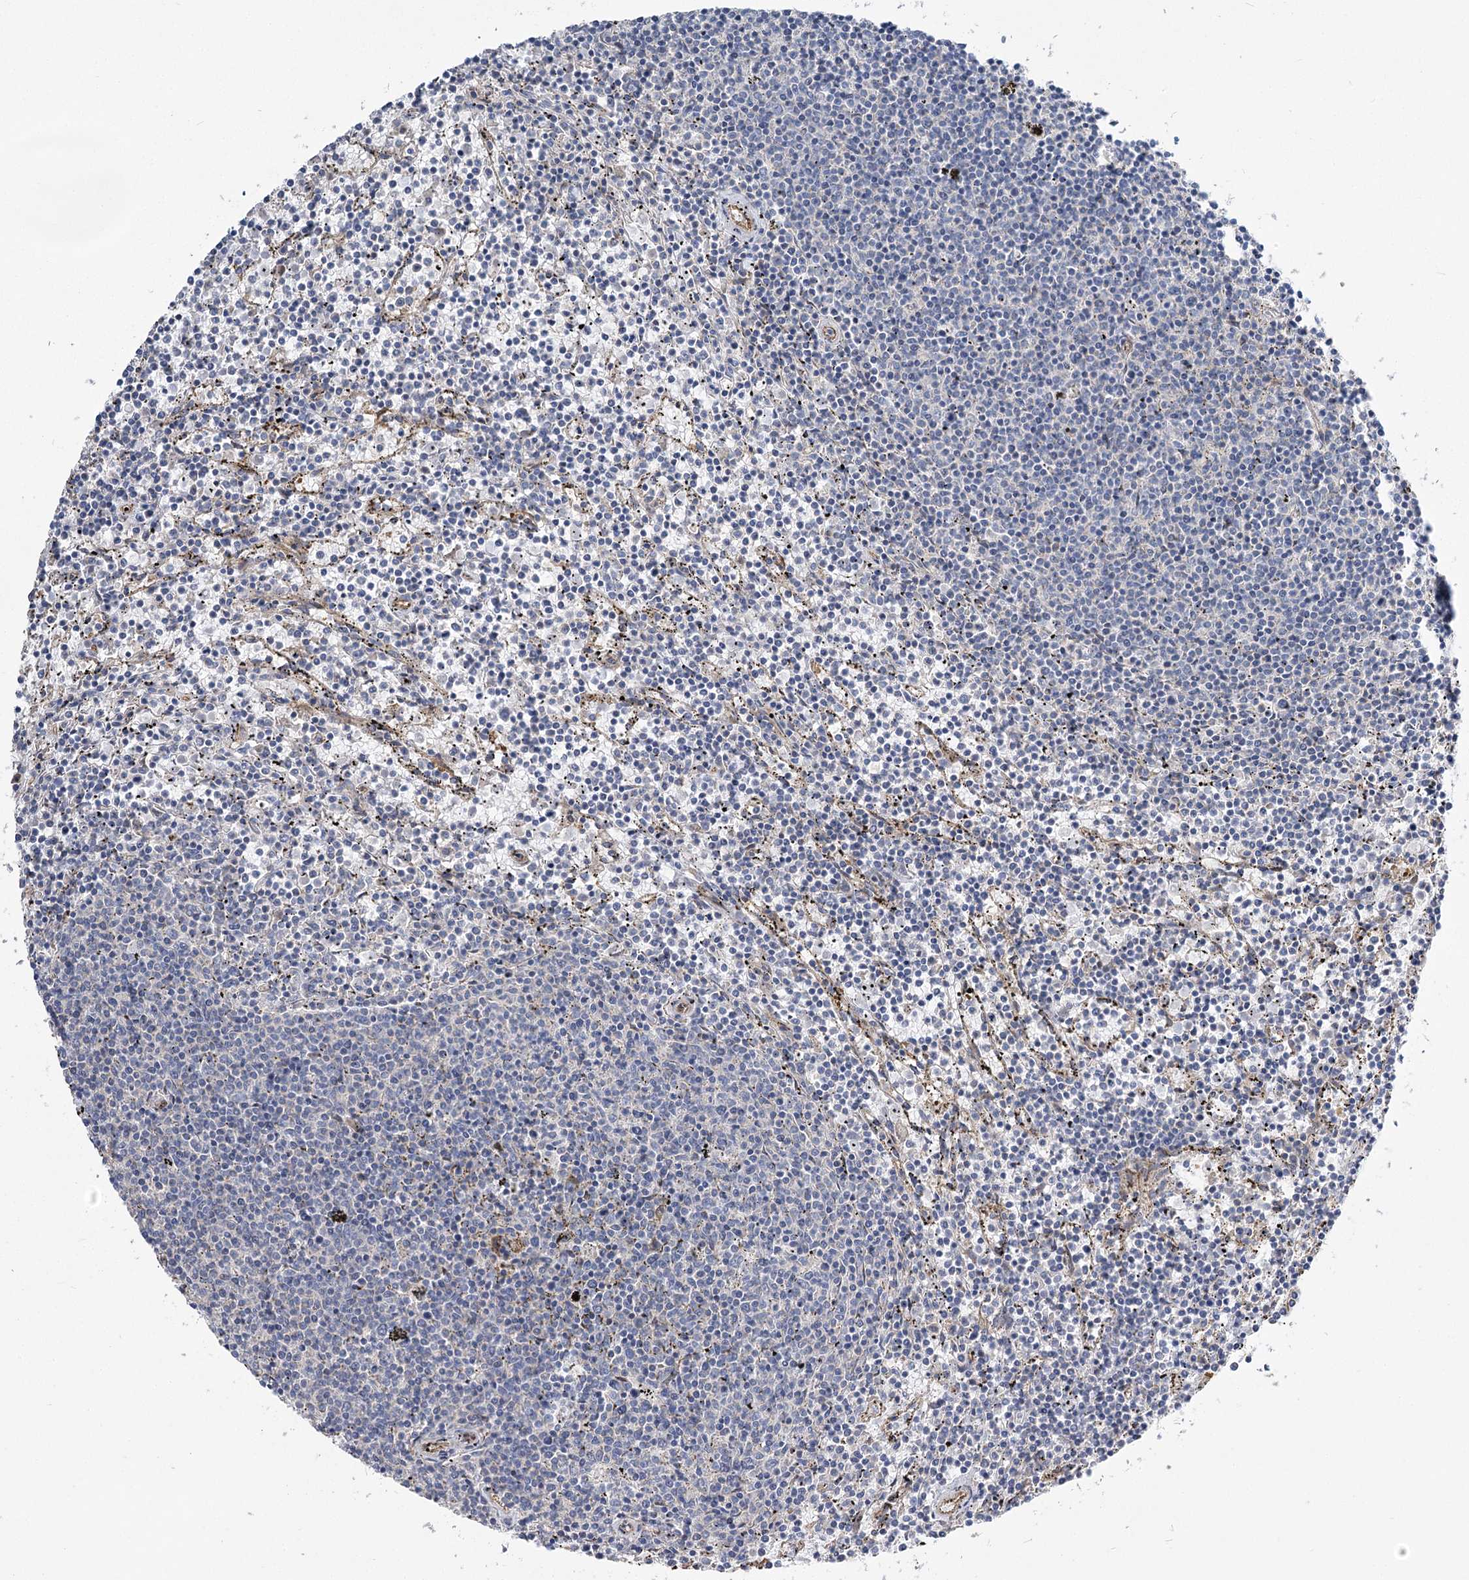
{"staining": {"intensity": "negative", "quantity": "none", "location": "none"}, "tissue": "lymphoma", "cell_type": "Tumor cells", "image_type": "cancer", "snomed": [{"axis": "morphology", "description": "Malignant lymphoma, non-Hodgkin's type, Low grade"}, {"axis": "topography", "description": "Spleen"}], "caption": "Malignant lymphoma, non-Hodgkin's type (low-grade) was stained to show a protein in brown. There is no significant expression in tumor cells. Brightfield microscopy of IHC stained with DAB (3,3'-diaminobenzidine) (brown) and hematoxylin (blue), captured at high magnification.", "gene": "RMDN2", "patient": {"sex": "female", "age": 50}}